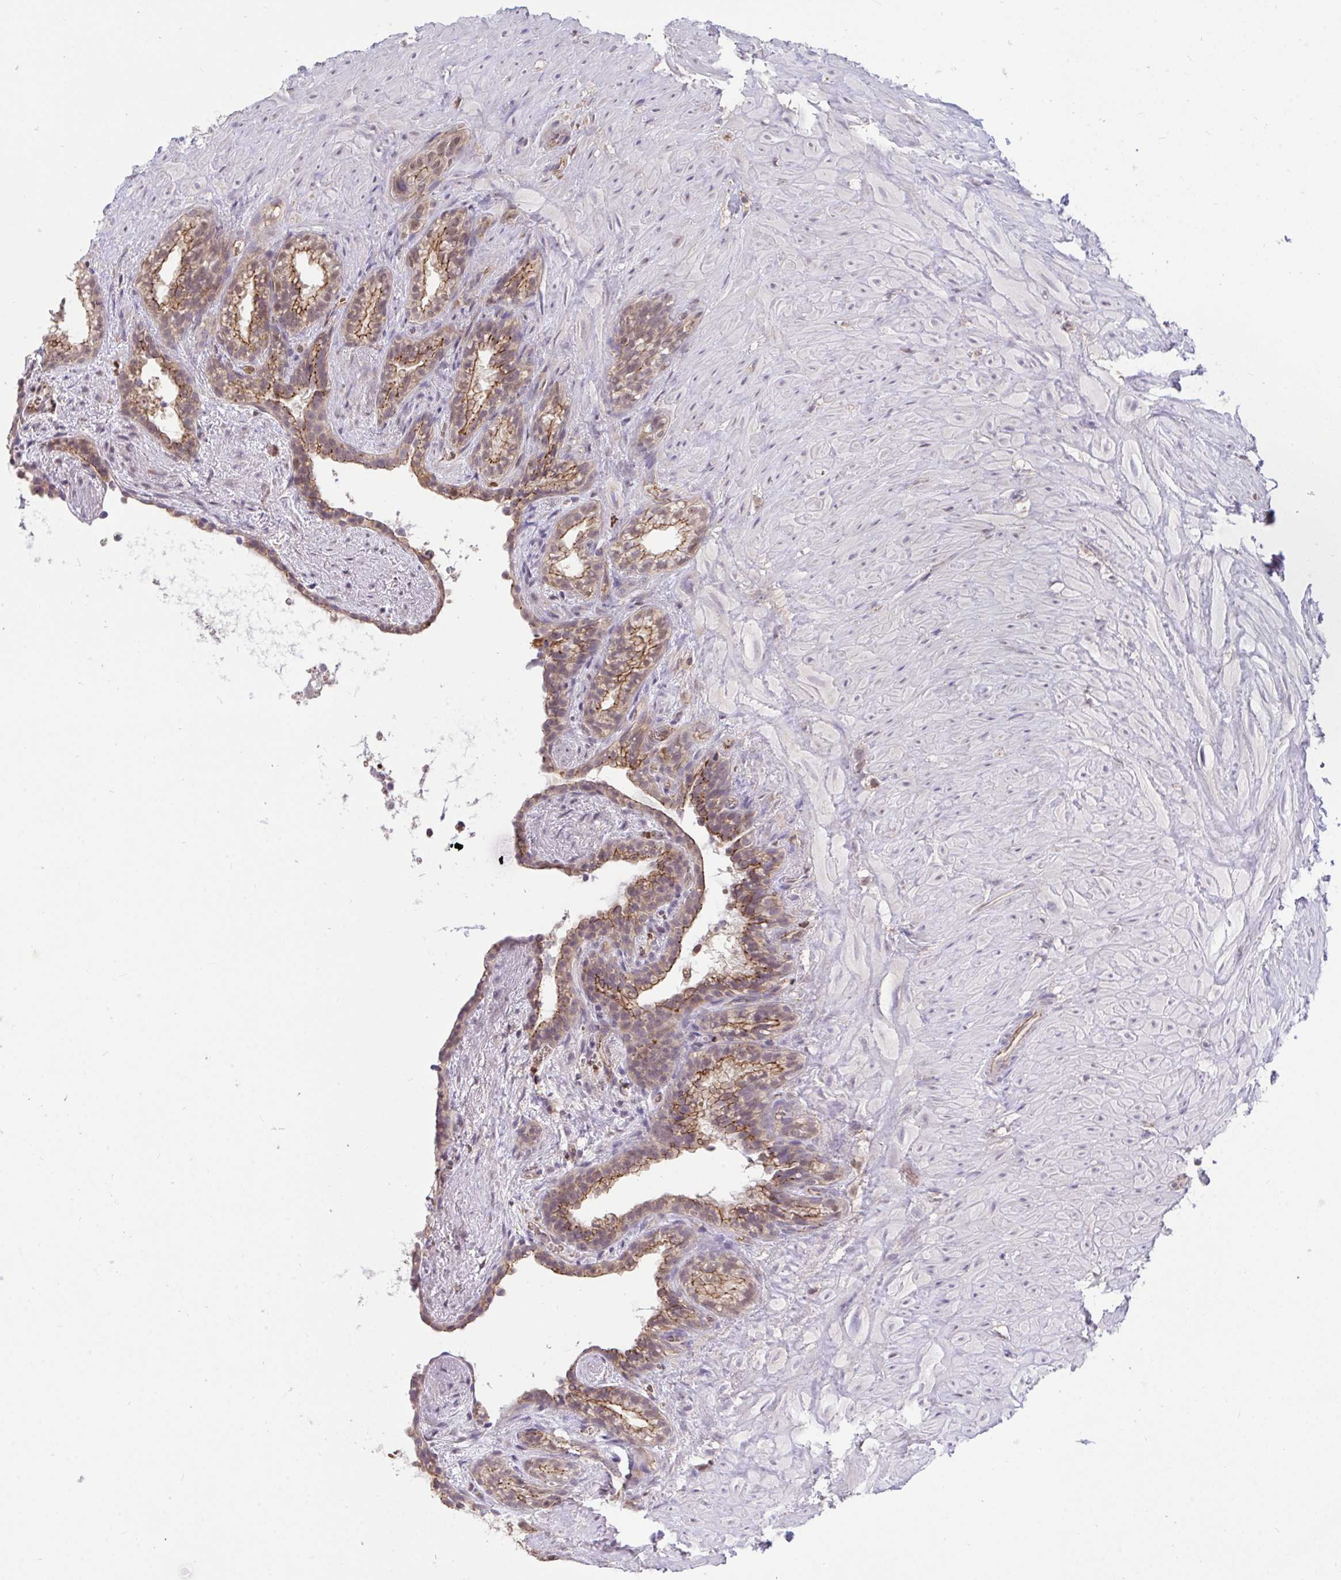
{"staining": {"intensity": "moderate", "quantity": "25%-75%", "location": "cytoplasmic/membranous"}, "tissue": "seminal vesicle", "cell_type": "Glandular cells", "image_type": "normal", "snomed": [{"axis": "morphology", "description": "Normal tissue, NOS"}, {"axis": "topography", "description": "Seminal veicle"}], "caption": "Immunohistochemistry photomicrograph of normal seminal vesicle: human seminal vesicle stained using immunohistochemistry (IHC) demonstrates medium levels of moderate protein expression localized specifically in the cytoplasmic/membranous of glandular cells, appearing as a cytoplasmic/membranous brown color.", "gene": "PPP1CA", "patient": {"sex": "male", "age": 76}}